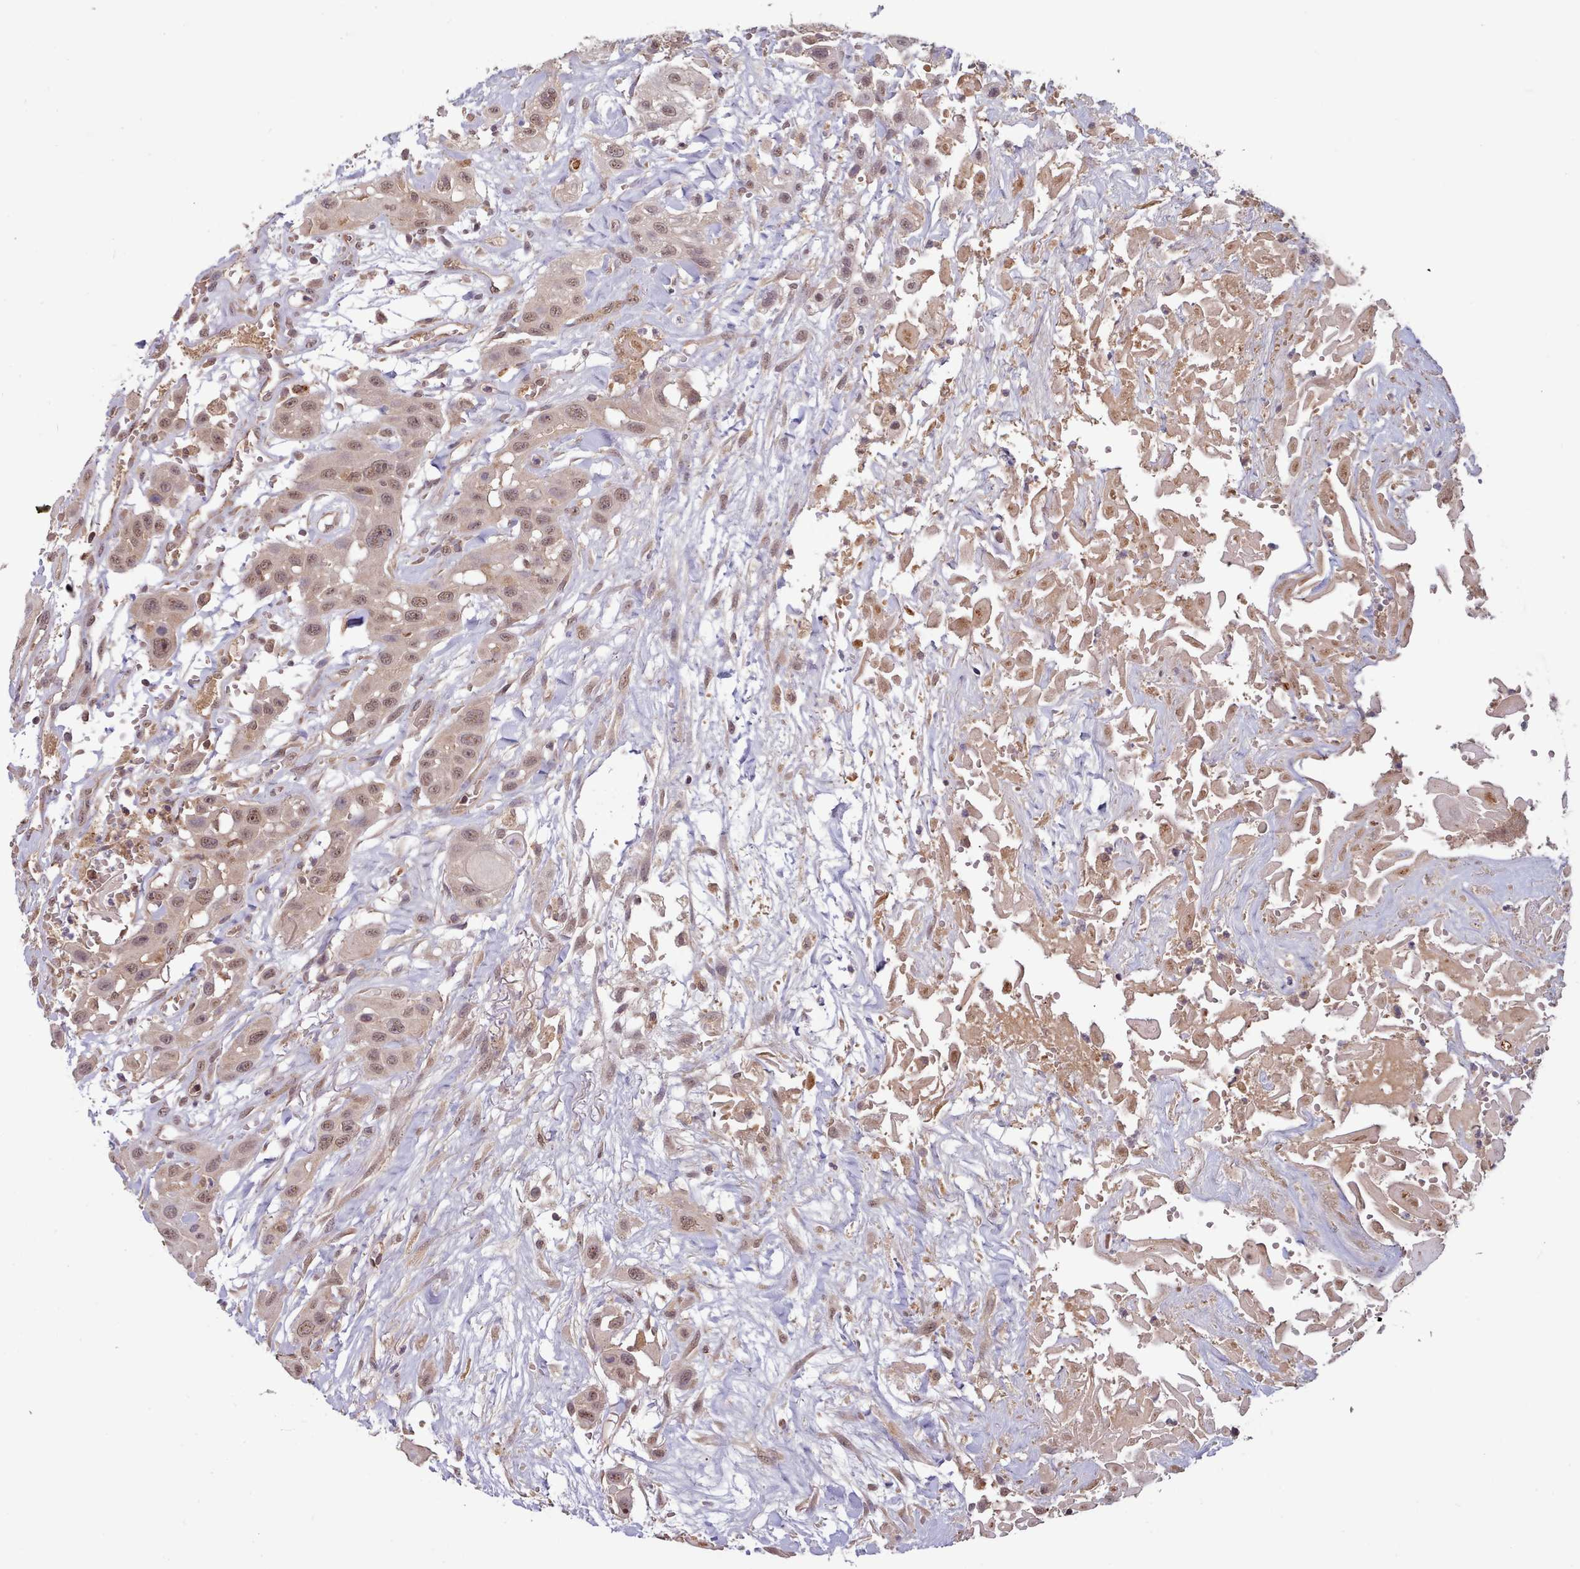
{"staining": {"intensity": "moderate", "quantity": ">75%", "location": "nuclear"}, "tissue": "head and neck cancer", "cell_type": "Tumor cells", "image_type": "cancer", "snomed": [{"axis": "morphology", "description": "Squamous cell carcinoma, NOS"}, {"axis": "topography", "description": "Head-Neck"}], "caption": "Brown immunohistochemical staining in human head and neck cancer (squamous cell carcinoma) exhibits moderate nuclear positivity in about >75% of tumor cells.", "gene": "PIP4P1", "patient": {"sex": "male", "age": 81}}